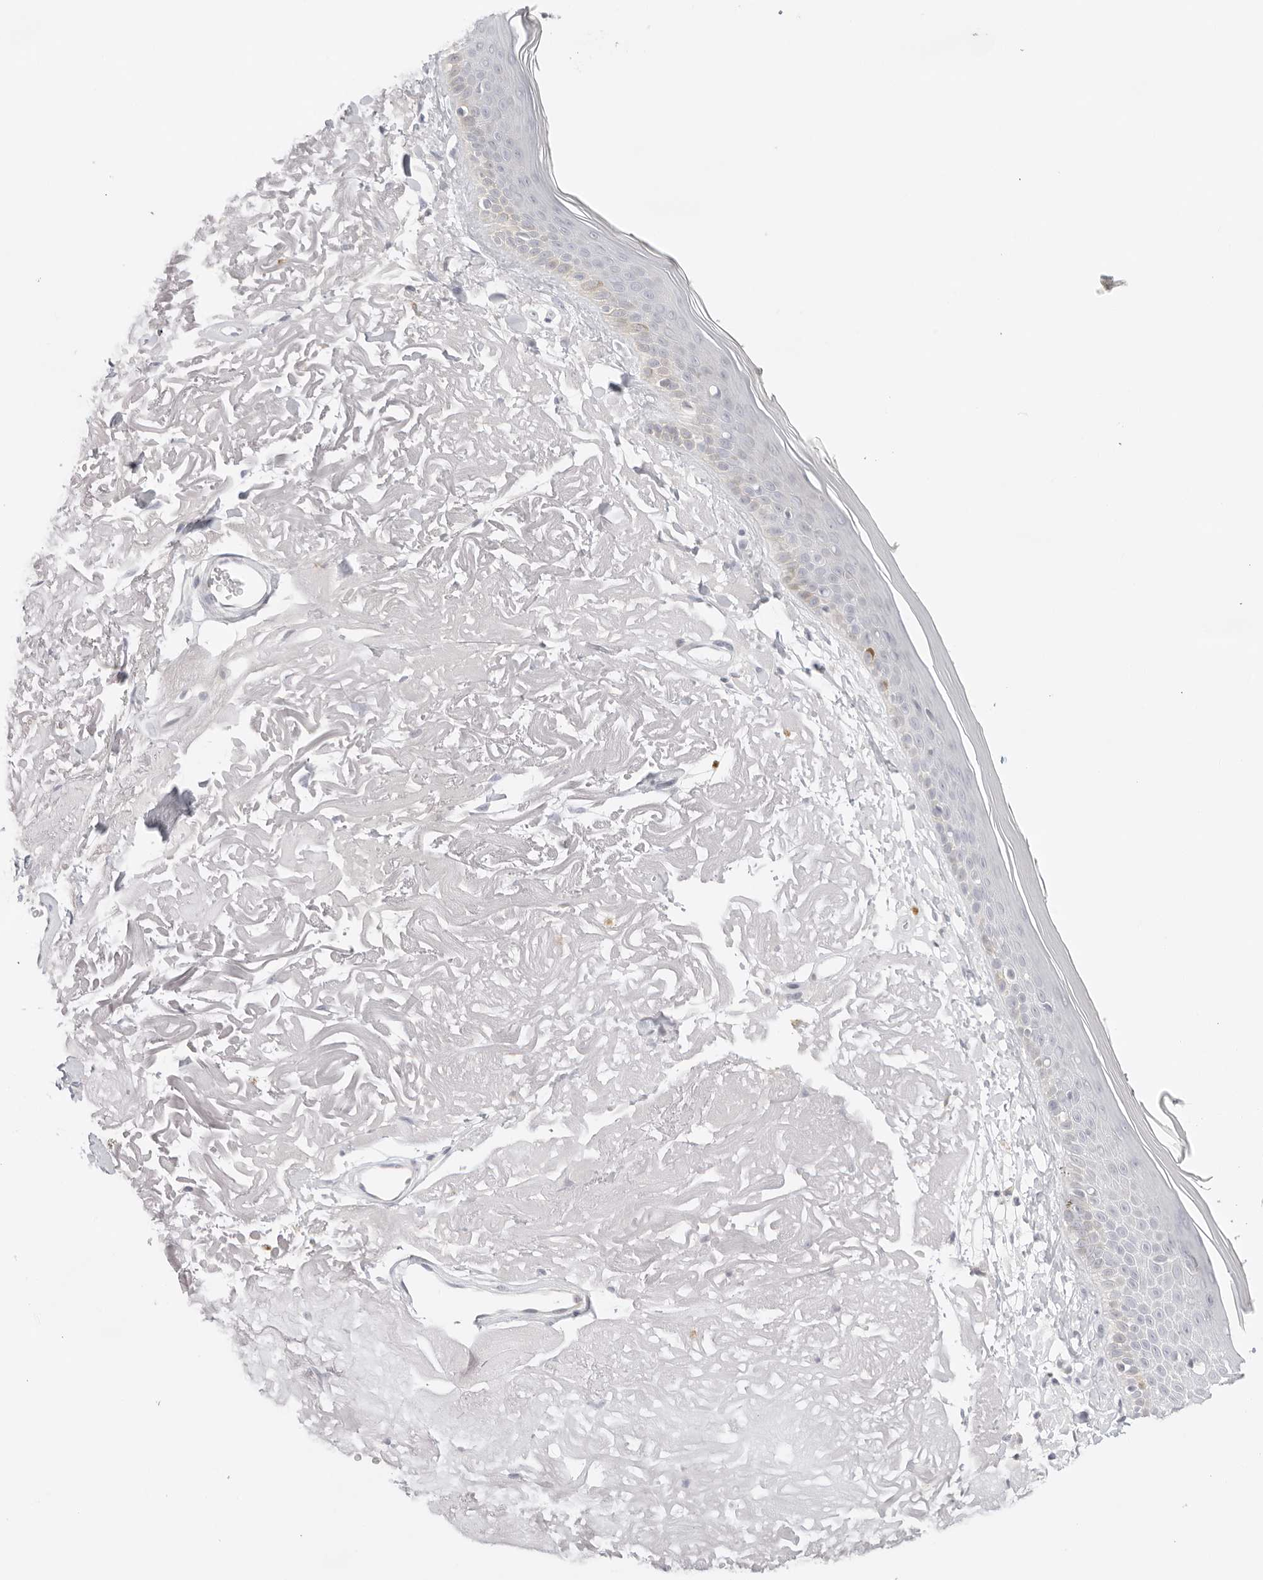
{"staining": {"intensity": "negative", "quantity": "none", "location": "none"}, "tissue": "skin", "cell_type": "Fibroblasts", "image_type": "normal", "snomed": [{"axis": "morphology", "description": "Normal tissue, NOS"}, {"axis": "topography", "description": "Skin"}, {"axis": "topography", "description": "Skeletal muscle"}], "caption": "DAB (3,3'-diaminobenzidine) immunohistochemical staining of normal human skin shows no significant positivity in fibroblasts. The staining is performed using DAB brown chromogen with nuclei counter-stained in using hematoxylin.", "gene": "TNFRSF14", "patient": {"sex": "male", "age": 83}}